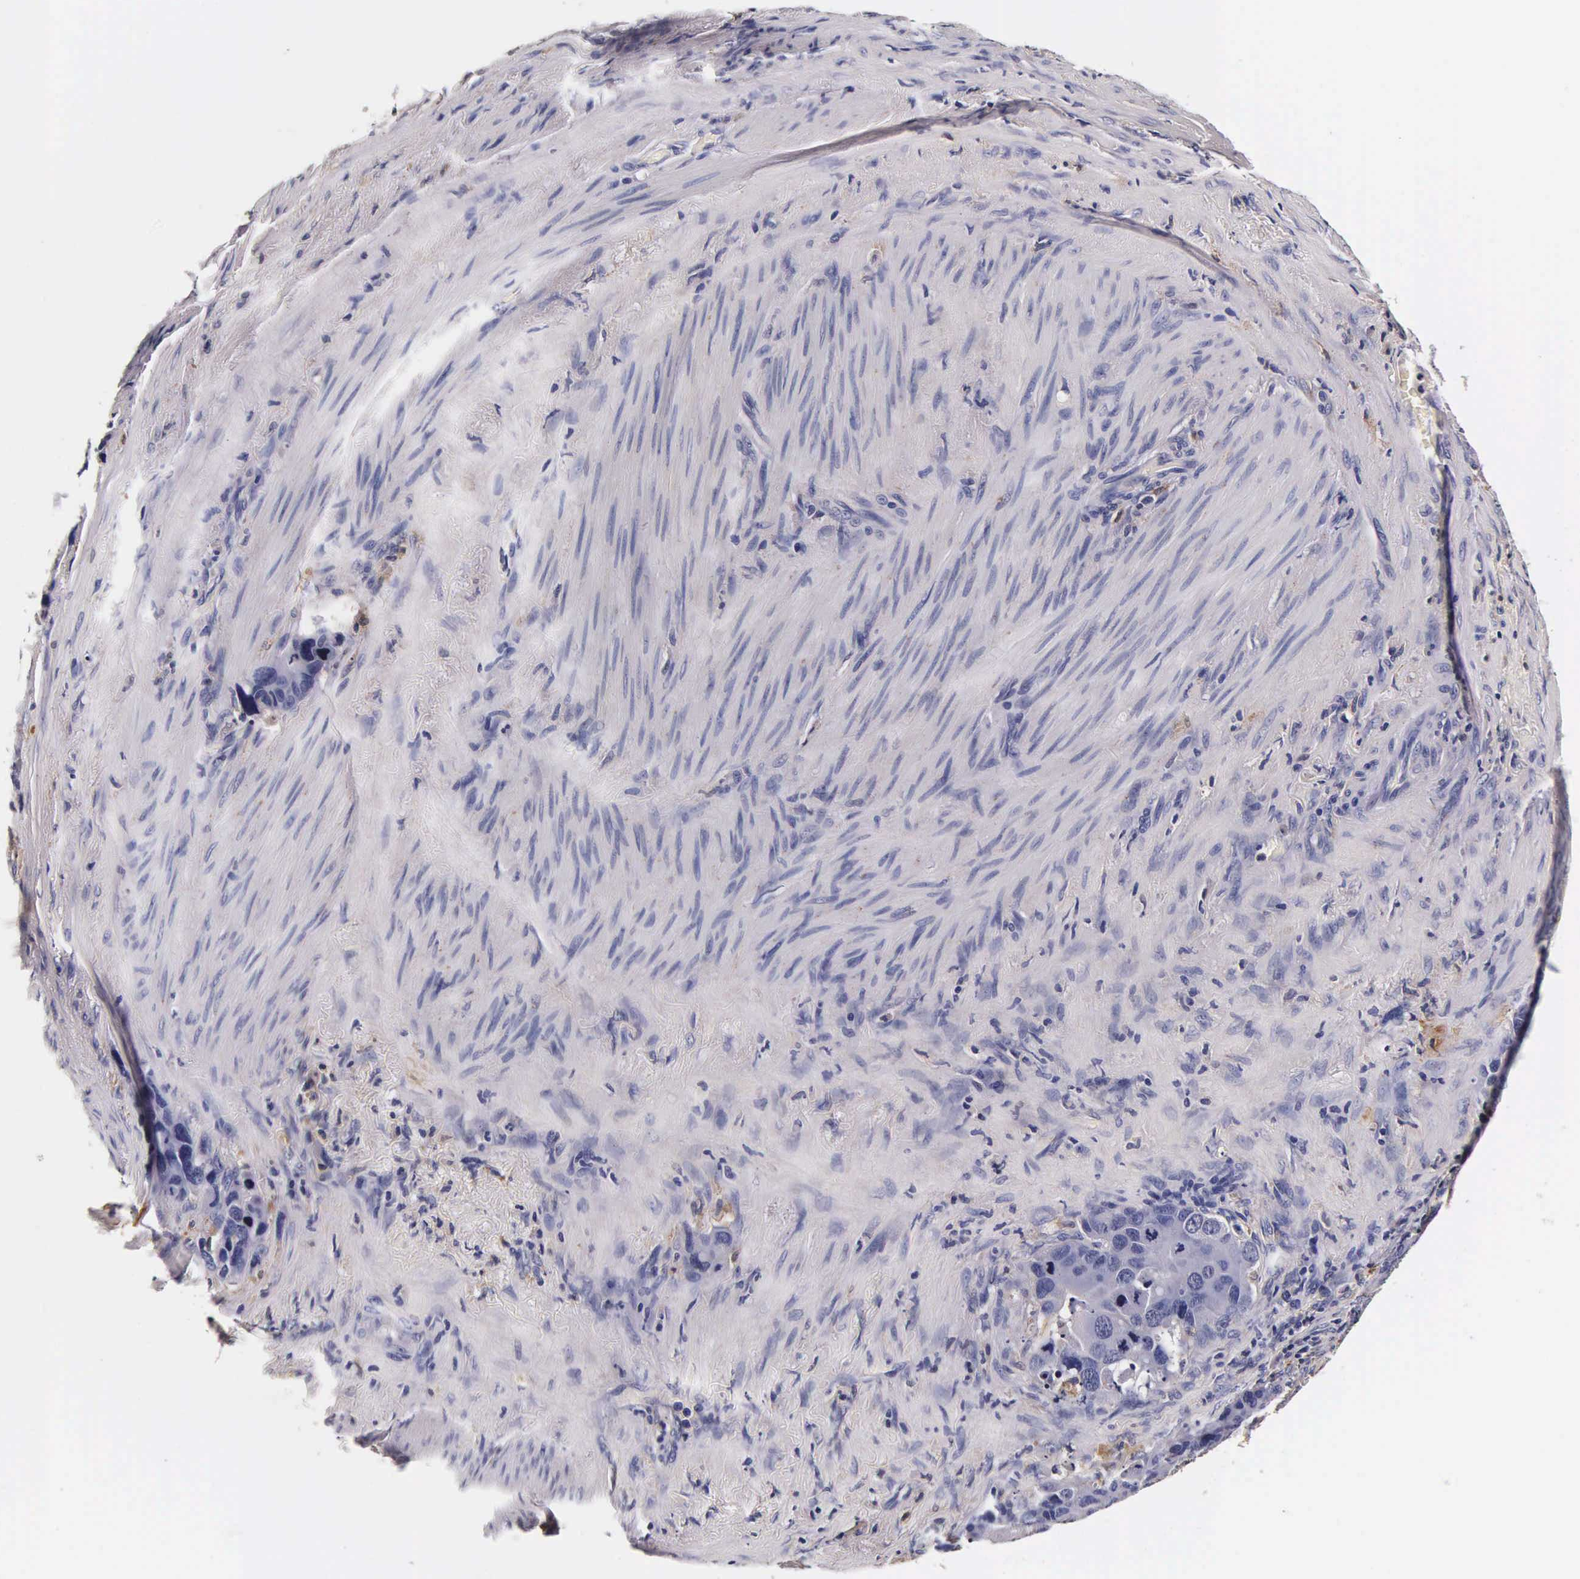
{"staining": {"intensity": "weak", "quantity": "25%-75%", "location": "cytoplasmic/membranous"}, "tissue": "stomach cancer", "cell_type": "Tumor cells", "image_type": "cancer", "snomed": [{"axis": "morphology", "description": "Adenocarcinoma, NOS"}, {"axis": "topography", "description": "Stomach, upper"}], "caption": "Stomach cancer stained for a protein reveals weak cytoplasmic/membranous positivity in tumor cells. (DAB (3,3'-diaminobenzidine) = brown stain, brightfield microscopy at high magnification).", "gene": "CTSB", "patient": {"sex": "male", "age": 71}}